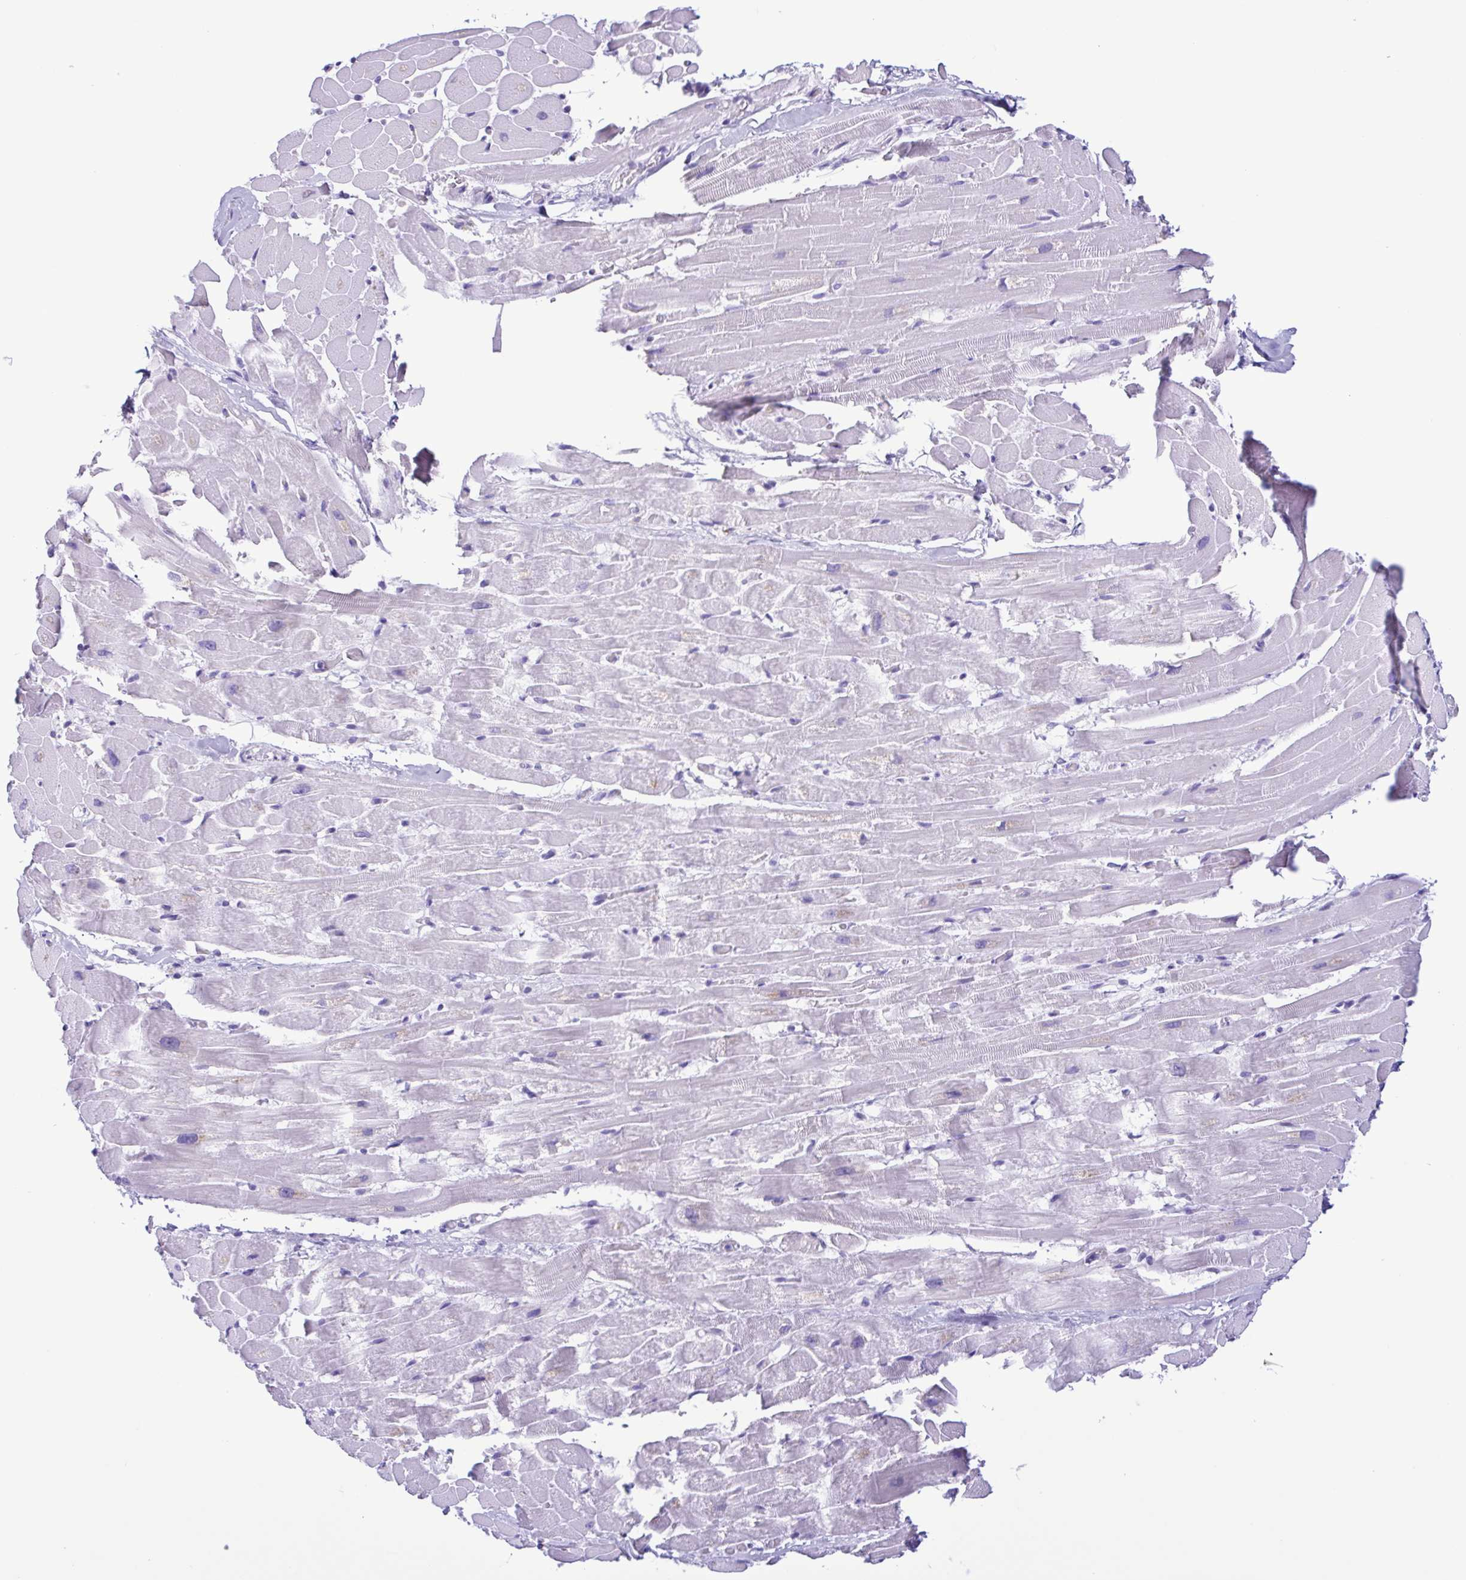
{"staining": {"intensity": "negative", "quantity": "none", "location": "none"}, "tissue": "heart muscle", "cell_type": "Cardiomyocytes", "image_type": "normal", "snomed": [{"axis": "morphology", "description": "Normal tissue, NOS"}, {"axis": "topography", "description": "Heart"}], "caption": "High magnification brightfield microscopy of normal heart muscle stained with DAB (3,3'-diaminobenzidine) (brown) and counterstained with hematoxylin (blue): cardiomyocytes show no significant staining.", "gene": "SPATA16", "patient": {"sex": "male", "age": 37}}